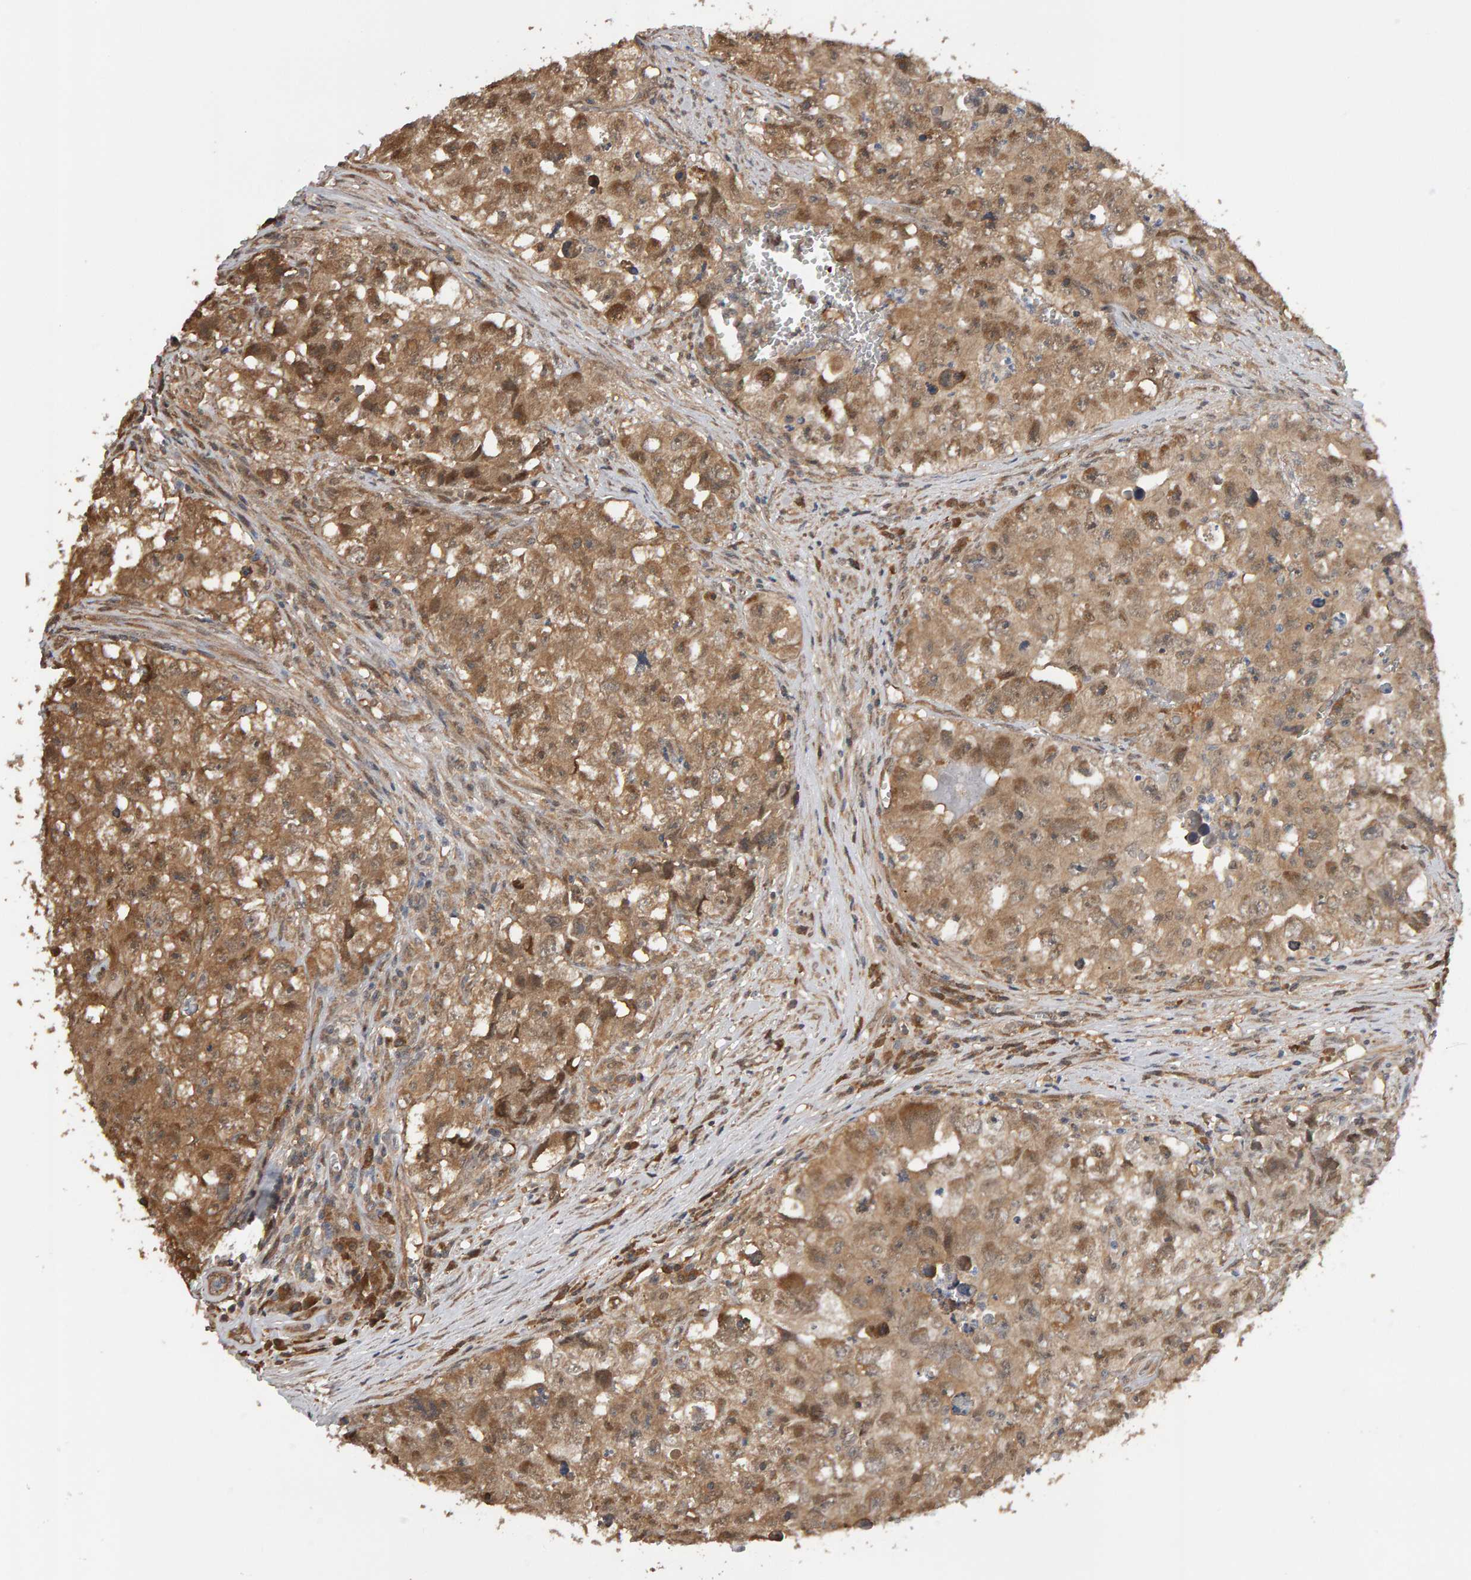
{"staining": {"intensity": "moderate", "quantity": ">75%", "location": "cytoplasmic/membranous"}, "tissue": "testis cancer", "cell_type": "Tumor cells", "image_type": "cancer", "snomed": [{"axis": "morphology", "description": "Seminoma, NOS"}, {"axis": "morphology", "description": "Carcinoma, Embryonal, NOS"}, {"axis": "topography", "description": "Testis"}], "caption": "Protein staining of testis cancer tissue reveals moderate cytoplasmic/membranous expression in about >75% of tumor cells.", "gene": "COASY", "patient": {"sex": "male", "age": 43}}